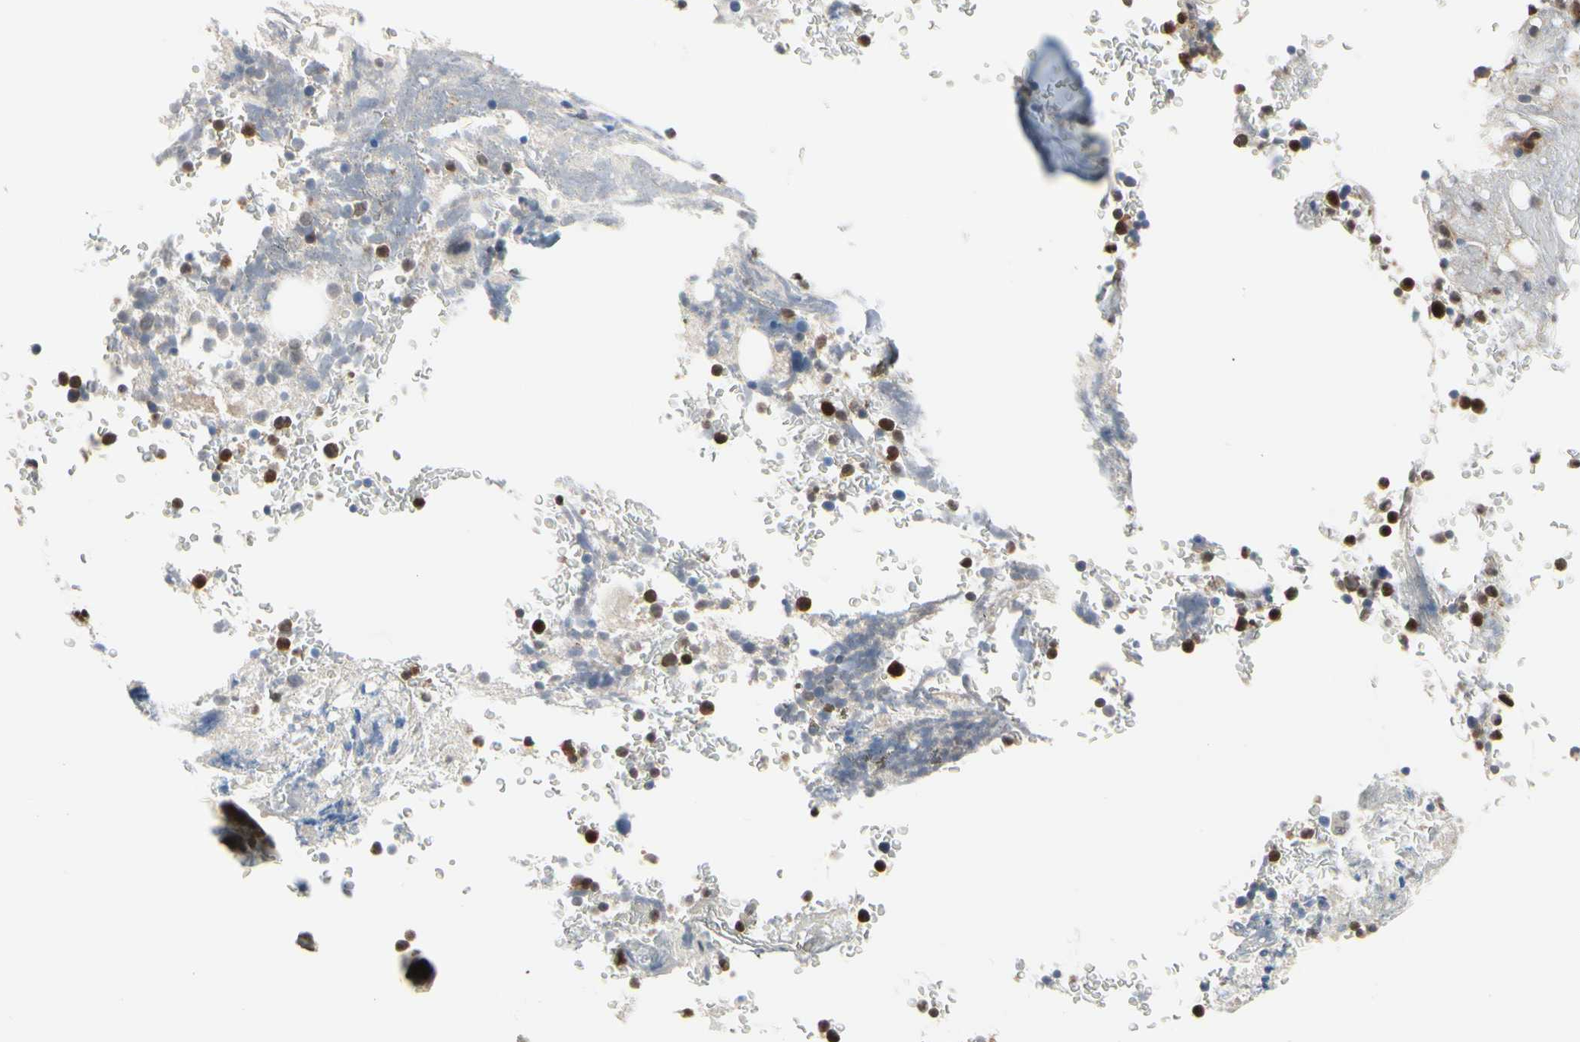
{"staining": {"intensity": "moderate", "quantity": ">75%", "location": "cytoplasmic/membranous,nuclear"}, "tissue": "bone marrow", "cell_type": "Hematopoietic cells", "image_type": "normal", "snomed": [{"axis": "morphology", "description": "Normal tissue, NOS"}, {"axis": "topography", "description": "Bone marrow"}], "caption": "Protein expression analysis of benign bone marrow demonstrates moderate cytoplasmic/membranous,nuclear staining in about >75% of hematopoietic cells. The protein is shown in brown color, while the nuclei are stained blue.", "gene": "CDK5", "patient": {"sex": "female", "age": 73}}